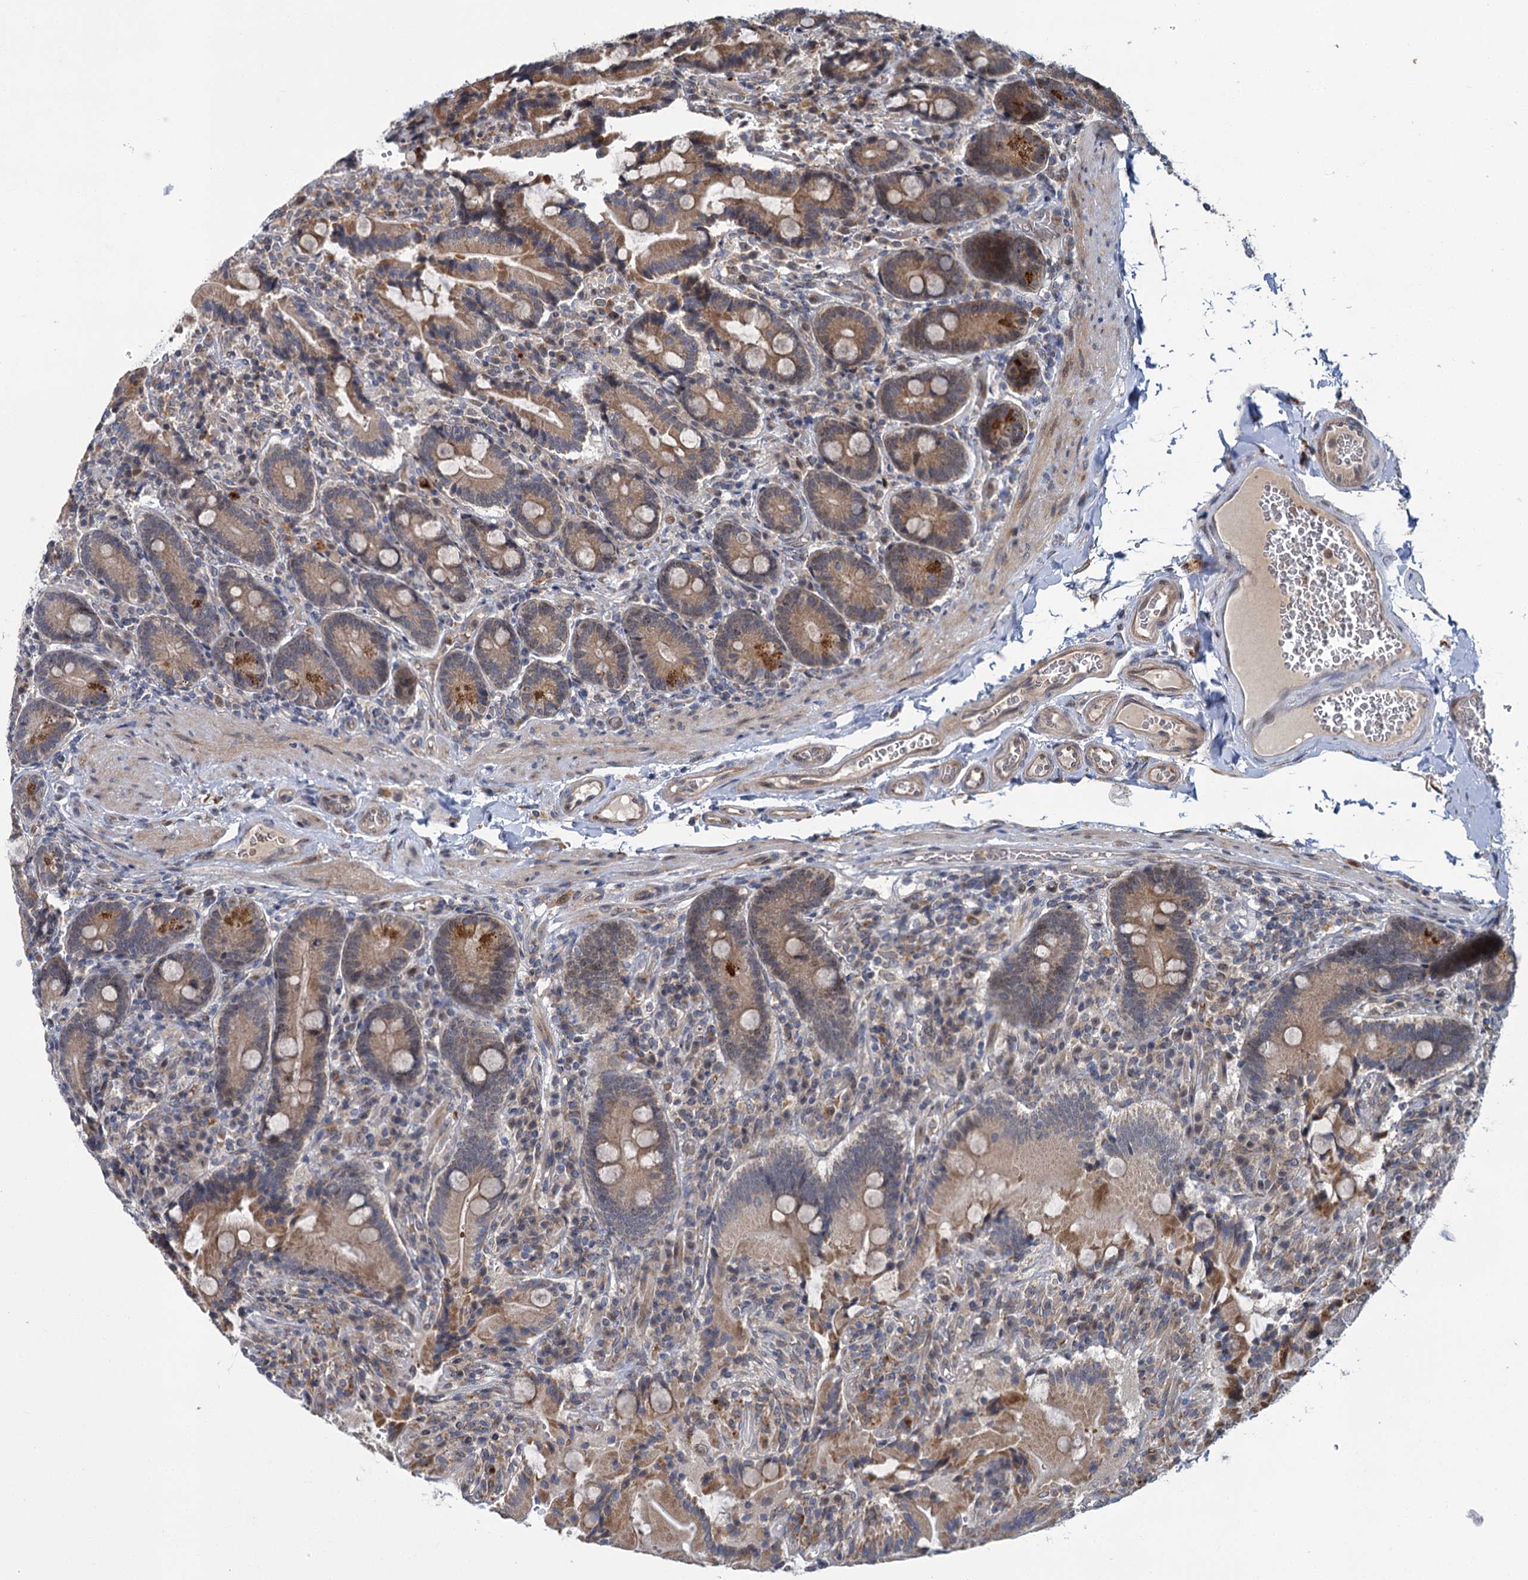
{"staining": {"intensity": "moderate", "quantity": ">75%", "location": "cytoplasmic/membranous"}, "tissue": "duodenum", "cell_type": "Glandular cells", "image_type": "normal", "snomed": [{"axis": "morphology", "description": "Normal tissue, NOS"}, {"axis": "topography", "description": "Duodenum"}], "caption": "Normal duodenum was stained to show a protein in brown. There is medium levels of moderate cytoplasmic/membranous positivity in approximately >75% of glandular cells.", "gene": "APBA2", "patient": {"sex": "female", "age": 62}}